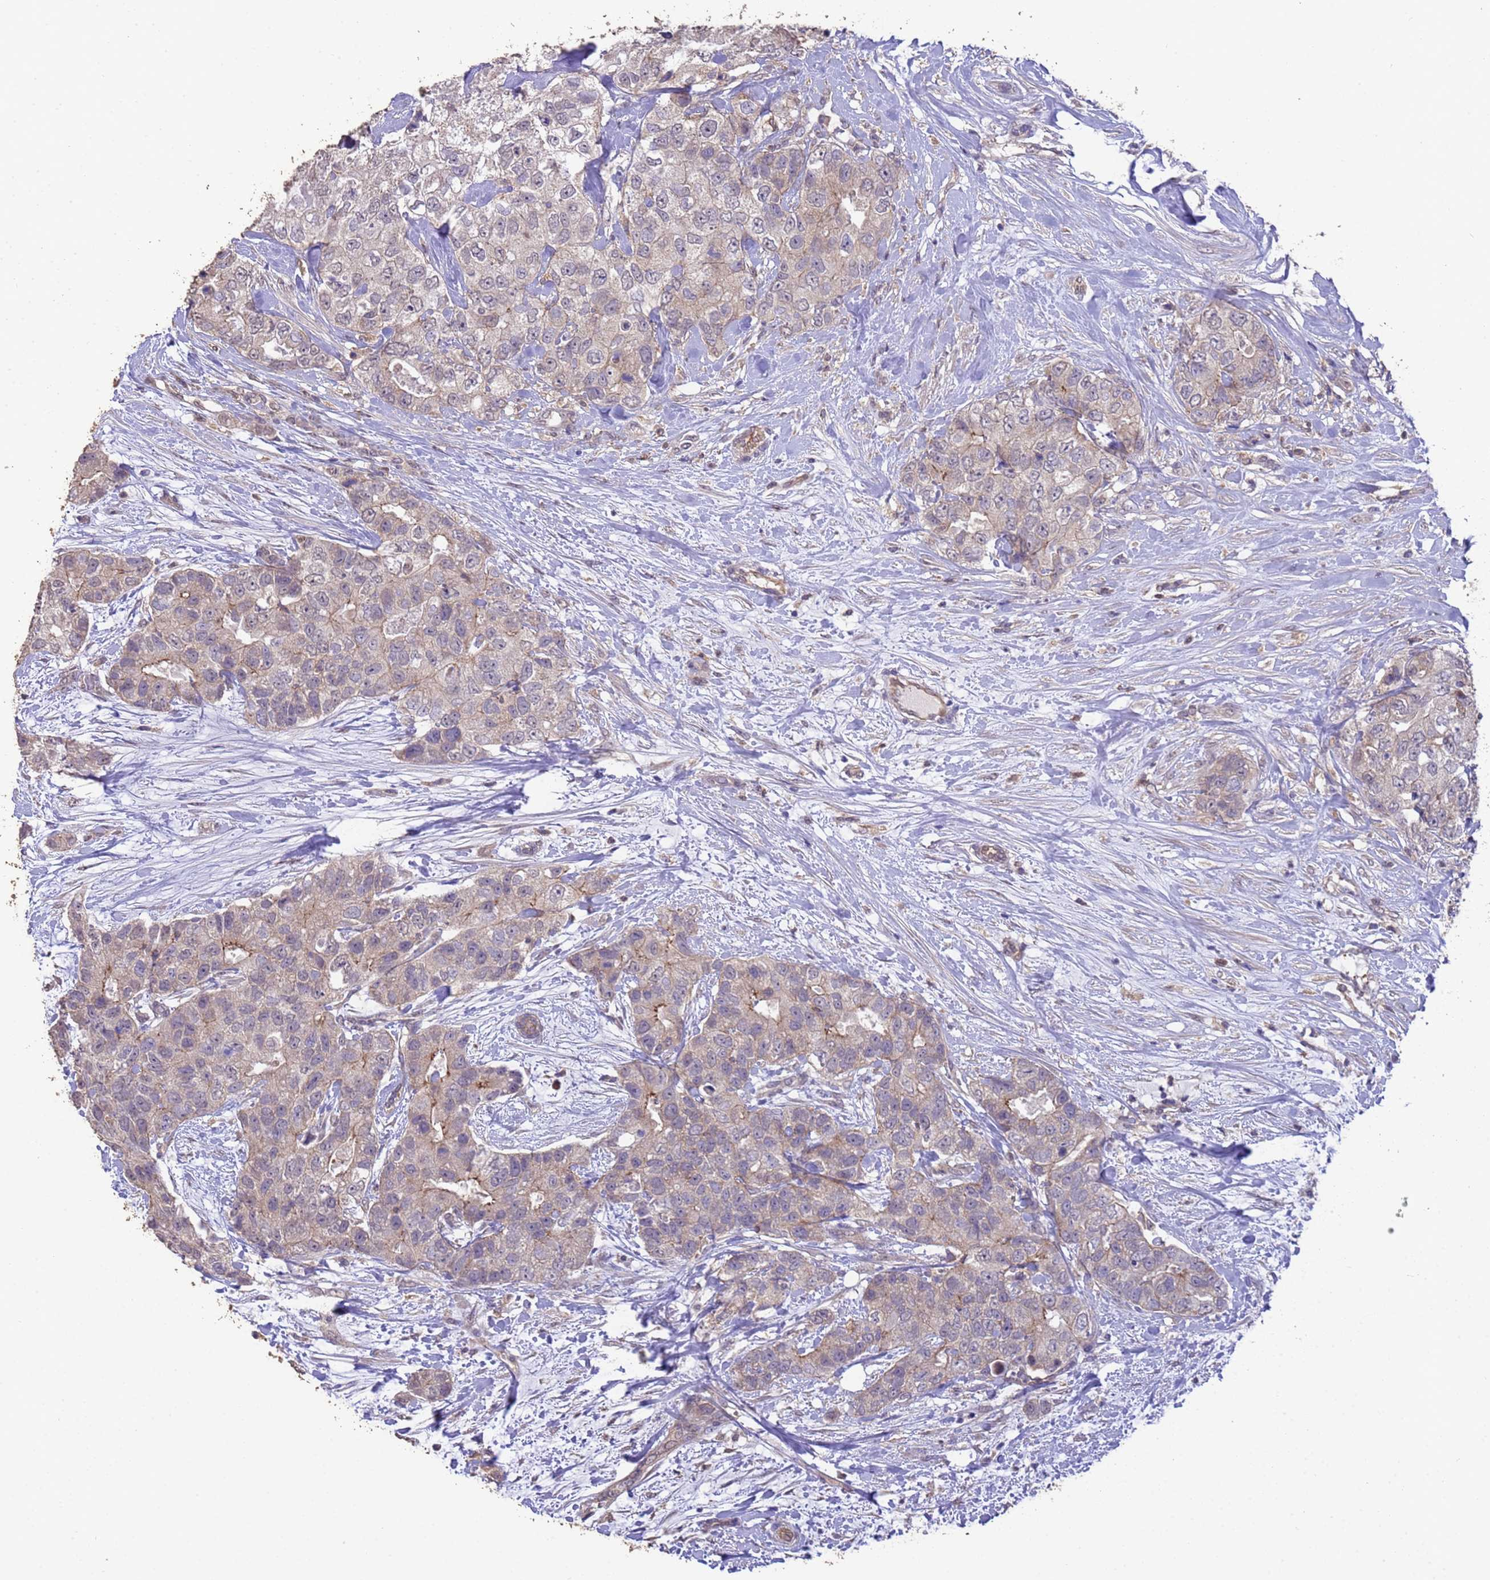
{"staining": {"intensity": "weak", "quantity": "<25%", "location": "cytoplasmic/membranous"}, "tissue": "breast cancer", "cell_type": "Tumor cells", "image_type": "cancer", "snomed": [{"axis": "morphology", "description": "Duct carcinoma"}, {"axis": "topography", "description": "Breast"}], "caption": "This is an IHC micrograph of human intraductal carcinoma (breast). There is no positivity in tumor cells.", "gene": "NPHP1", "patient": {"sex": "female", "age": 62}}